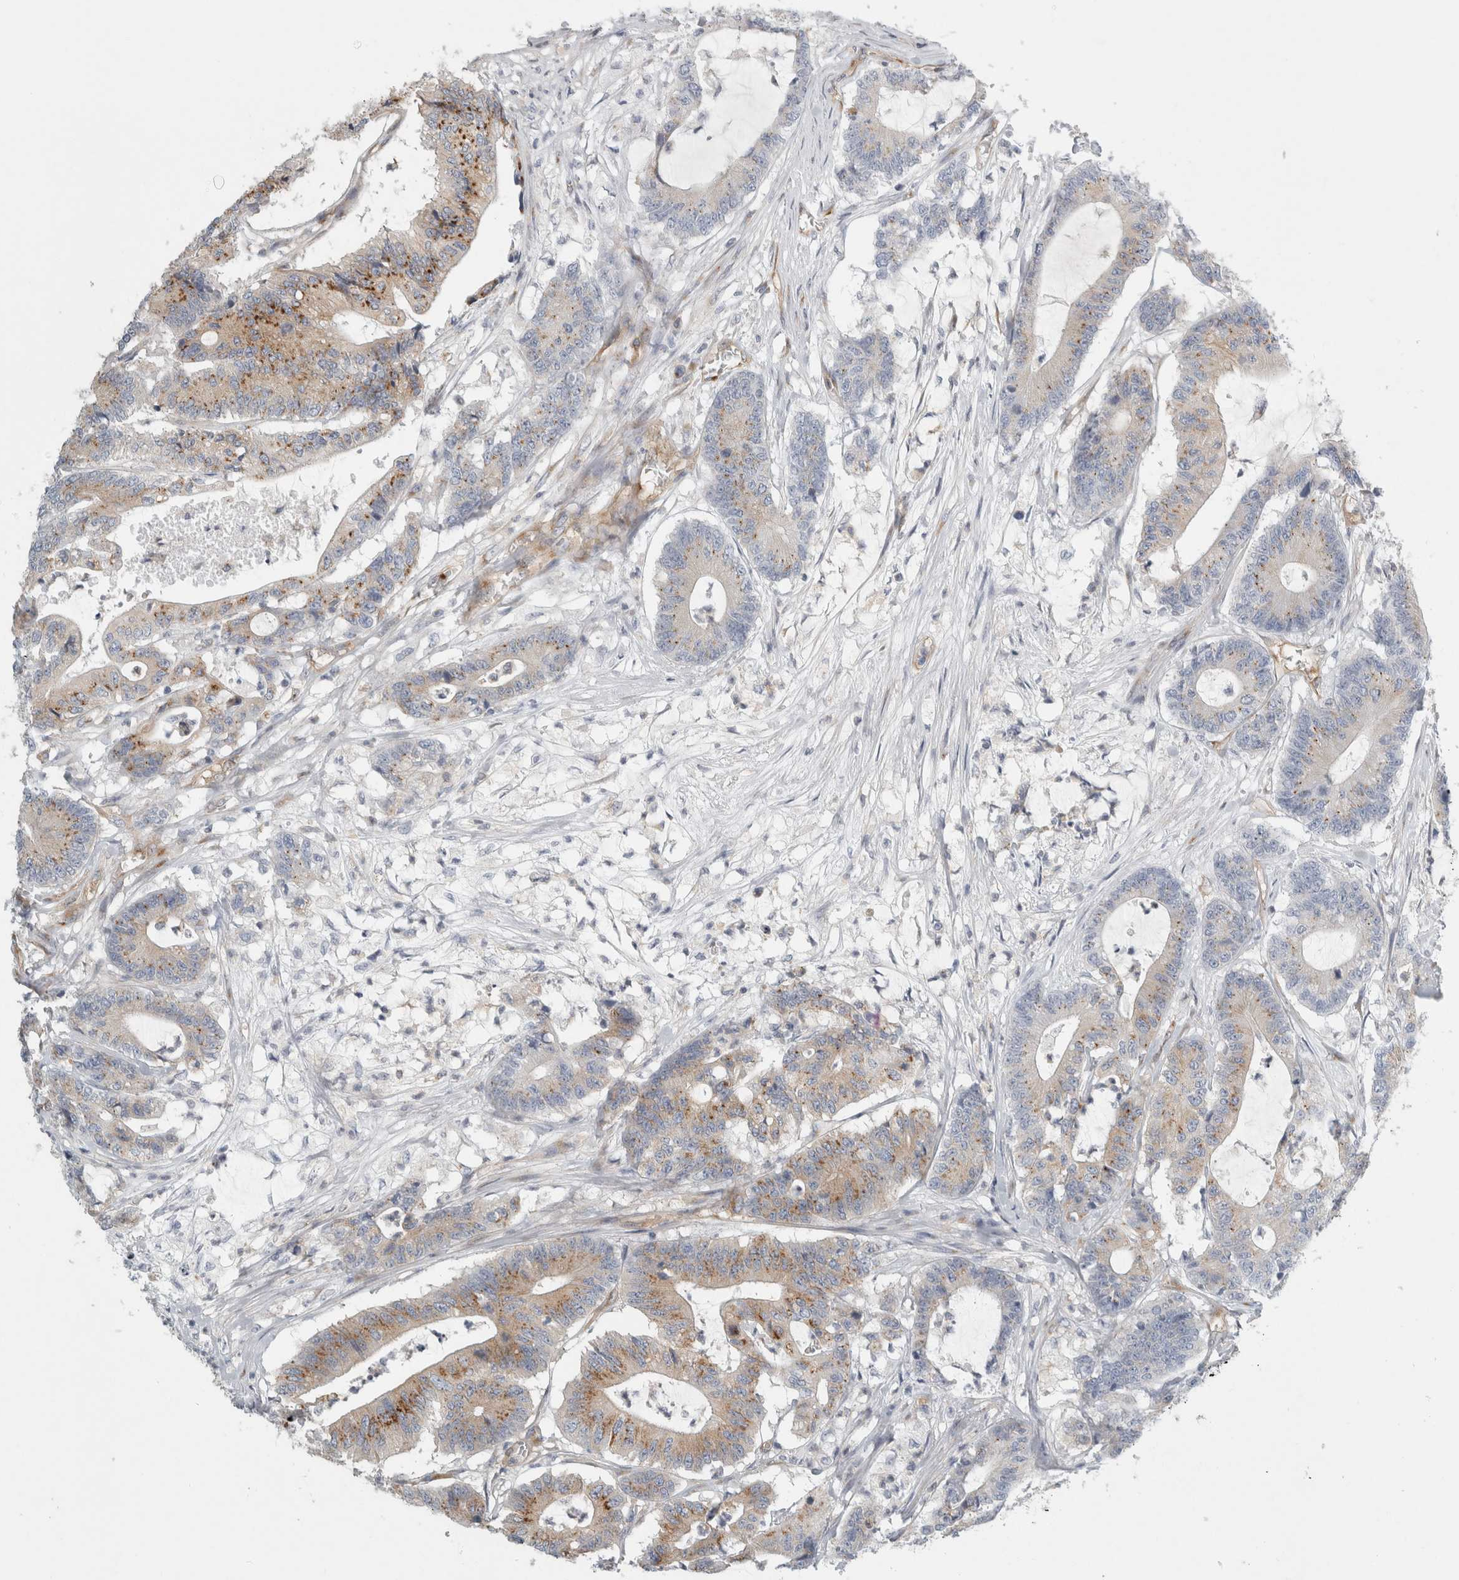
{"staining": {"intensity": "moderate", "quantity": "25%-75%", "location": "cytoplasmic/membranous"}, "tissue": "colorectal cancer", "cell_type": "Tumor cells", "image_type": "cancer", "snomed": [{"axis": "morphology", "description": "Adenocarcinoma, NOS"}, {"axis": "topography", "description": "Colon"}], "caption": "Adenocarcinoma (colorectal) was stained to show a protein in brown. There is medium levels of moderate cytoplasmic/membranous positivity in approximately 25%-75% of tumor cells. Using DAB (brown) and hematoxylin (blue) stains, captured at high magnification using brightfield microscopy.", "gene": "PEX6", "patient": {"sex": "female", "age": 84}}